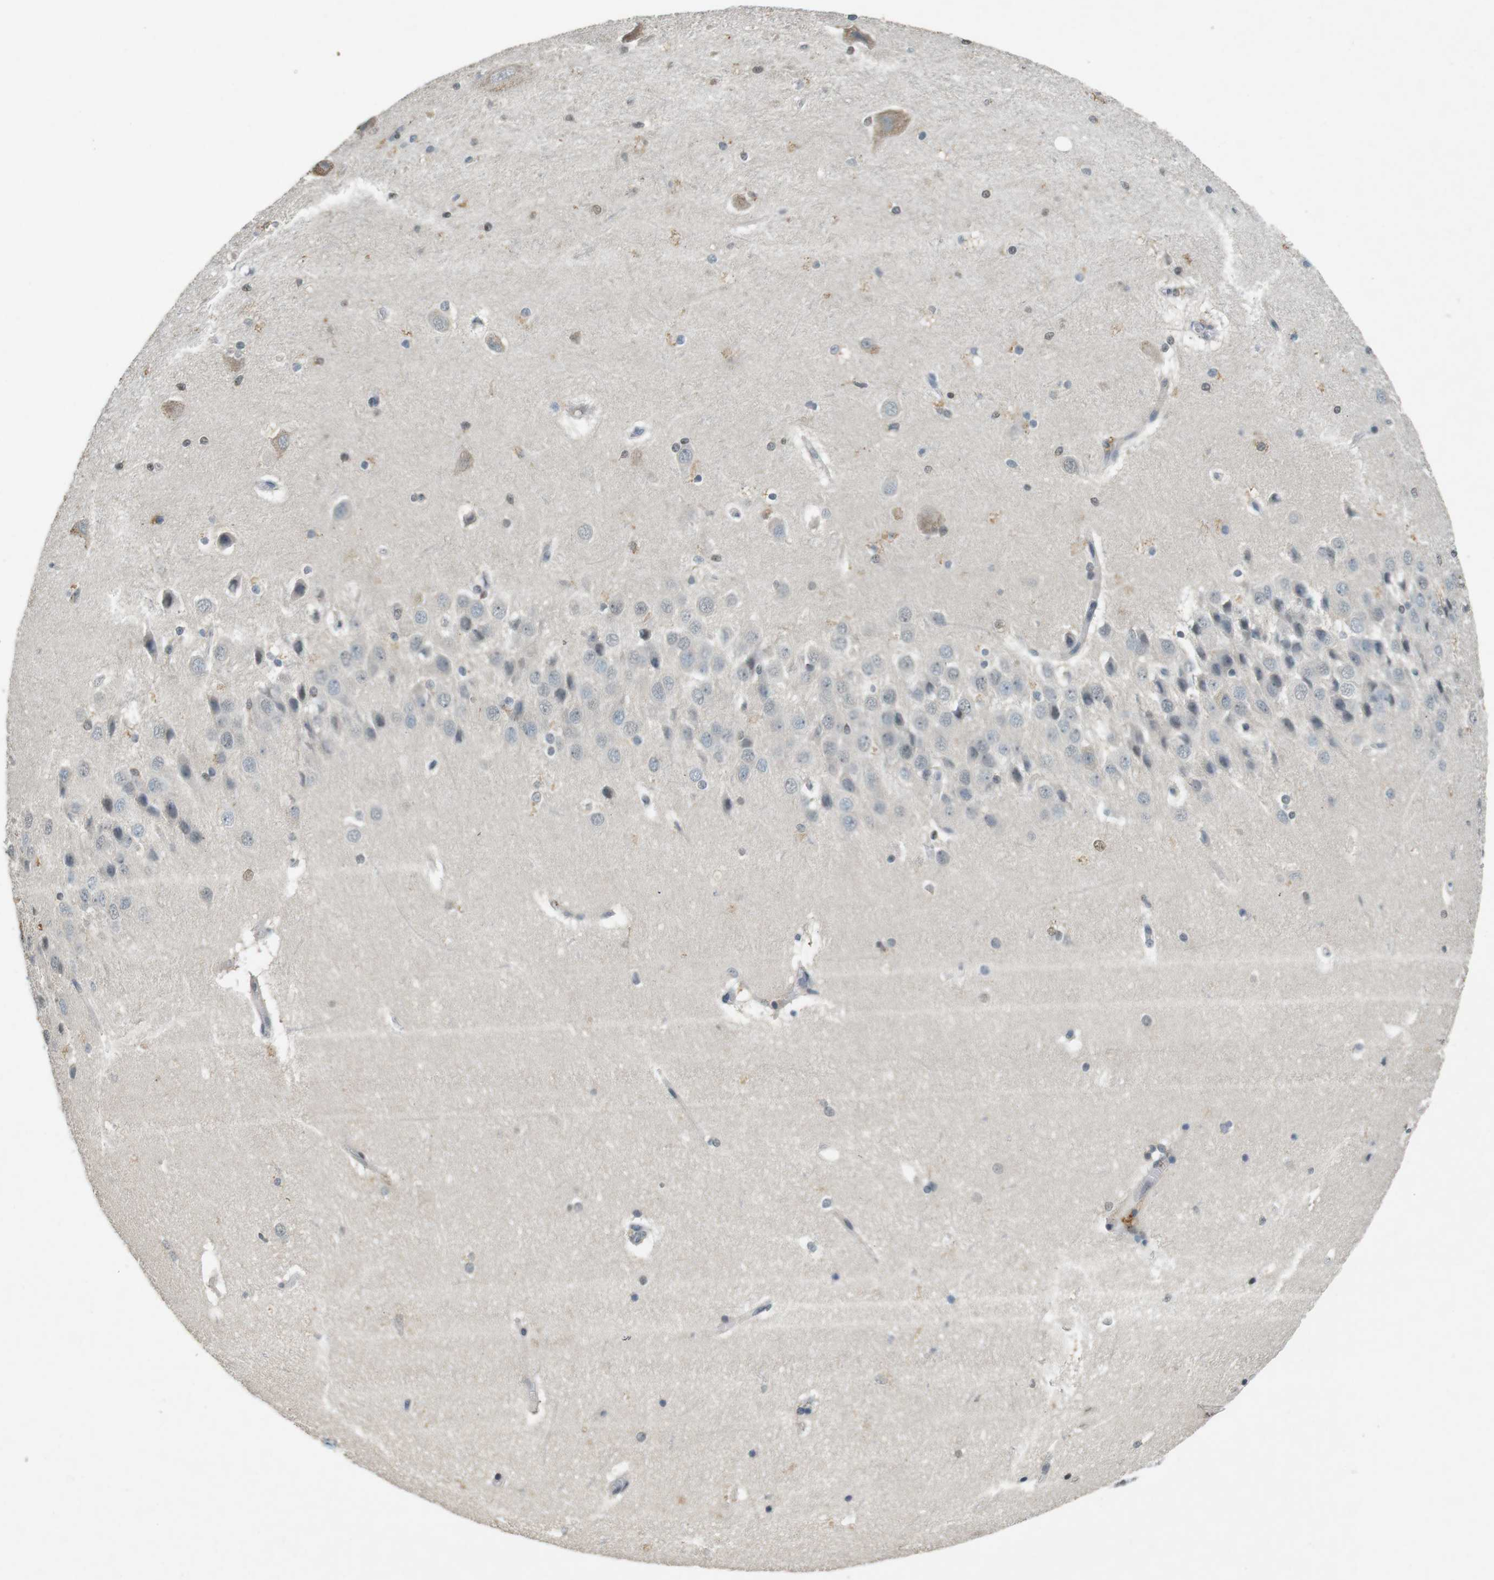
{"staining": {"intensity": "weak", "quantity": "<25%", "location": "cytoplasmic/membranous"}, "tissue": "hippocampus", "cell_type": "Glial cells", "image_type": "normal", "snomed": [{"axis": "morphology", "description": "Normal tissue, NOS"}, {"axis": "topography", "description": "Hippocampus"}], "caption": "An IHC micrograph of normal hippocampus is shown. There is no staining in glial cells of hippocampus. The staining is performed using DAB brown chromogen with nuclei counter-stained in using hematoxylin.", "gene": "CDK14", "patient": {"sex": "female", "age": 19}}